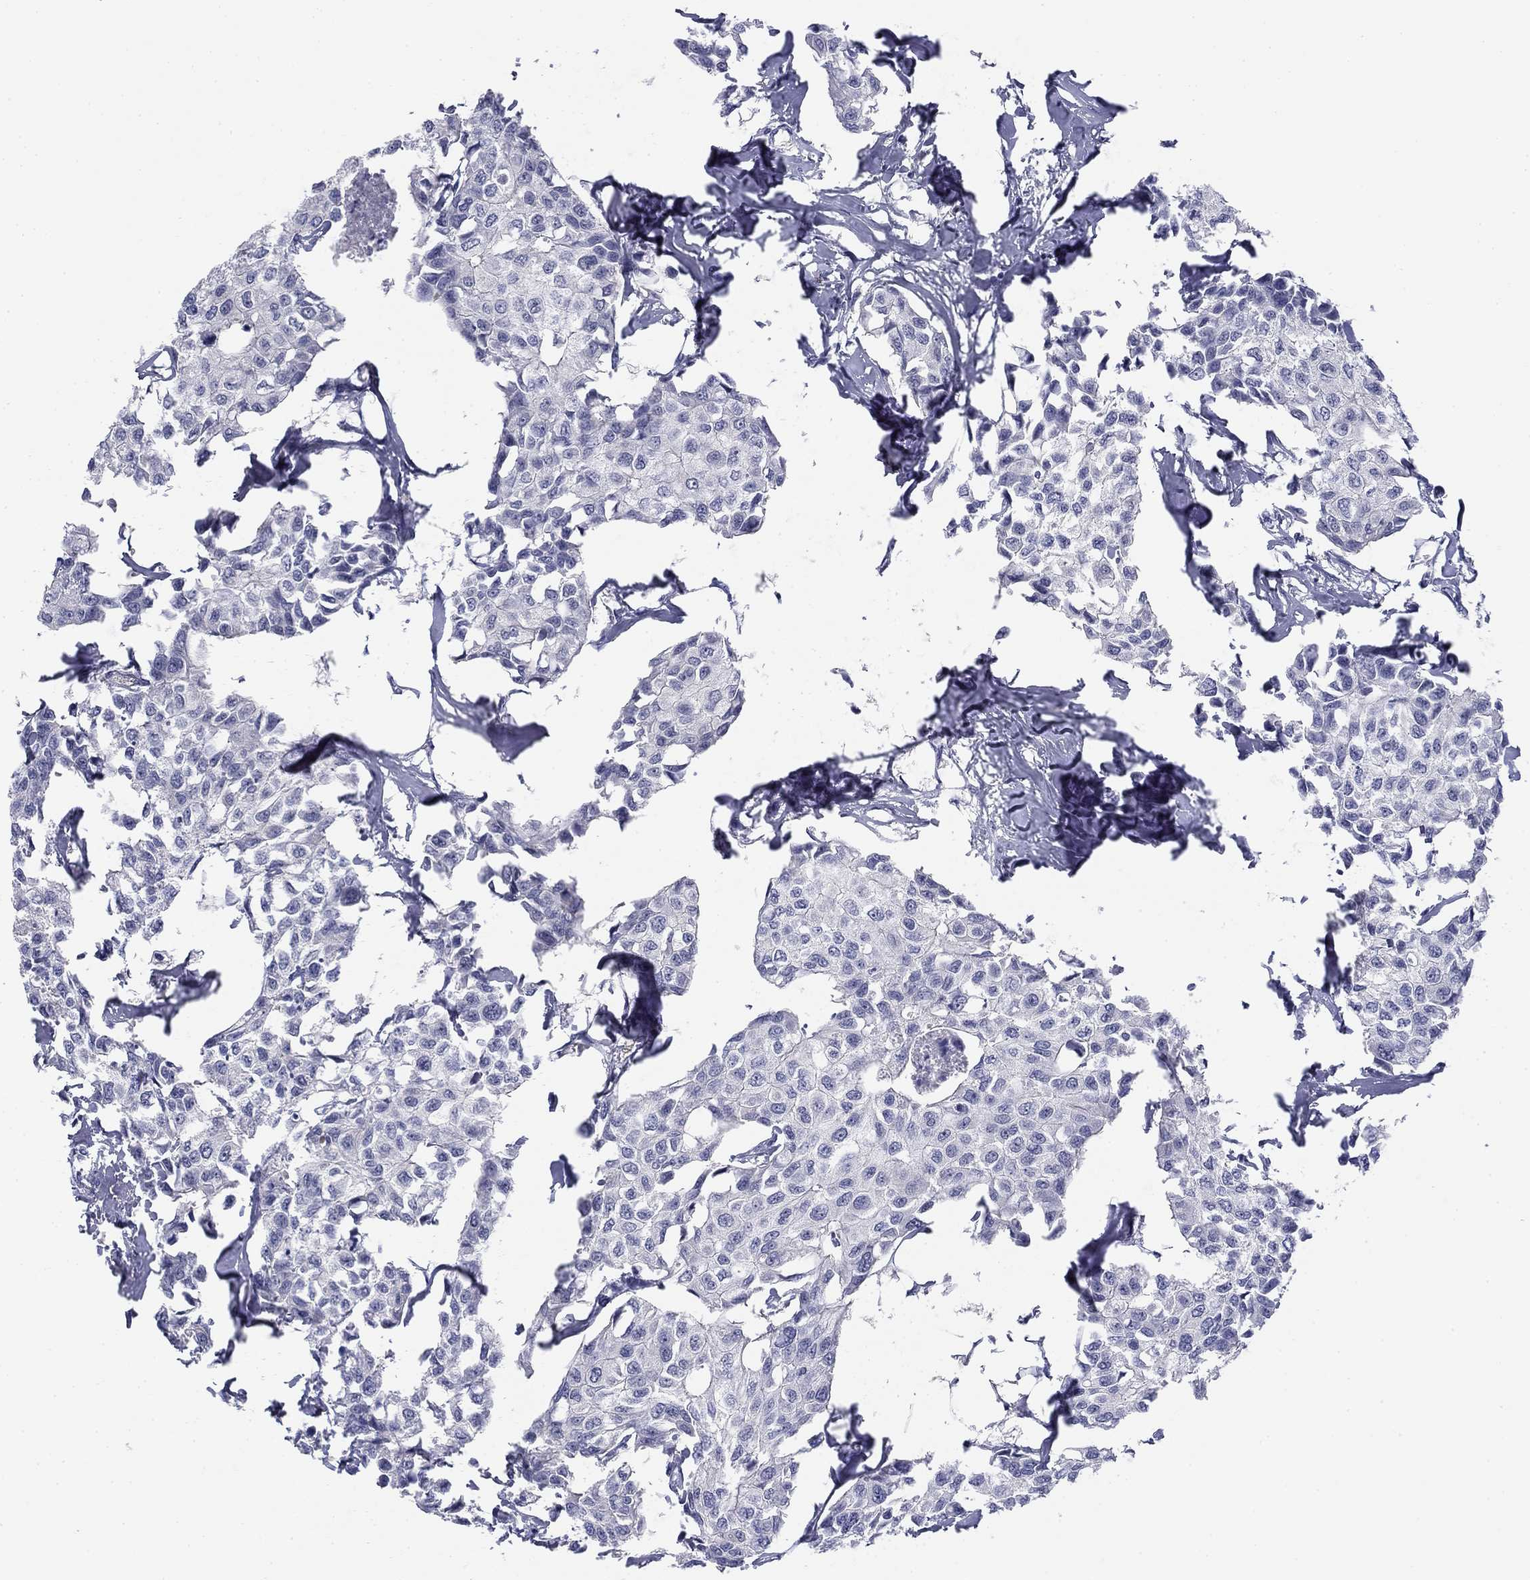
{"staining": {"intensity": "negative", "quantity": "none", "location": "none"}, "tissue": "breast cancer", "cell_type": "Tumor cells", "image_type": "cancer", "snomed": [{"axis": "morphology", "description": "Duct carcinoma"}, {"axis": "topography", "description": "Breast"}], "caption": "IHC histopathology image of breast infiltrating ductal carcinoma stained for a protein (brown), which demonstrates no positivity in tumor cells. (DAB (3,3'-diaminobenzidine) IHC with hematoxylin counter stain).", "gene": "TIGD4", "patient": {"sex": "female", "age": 80}}